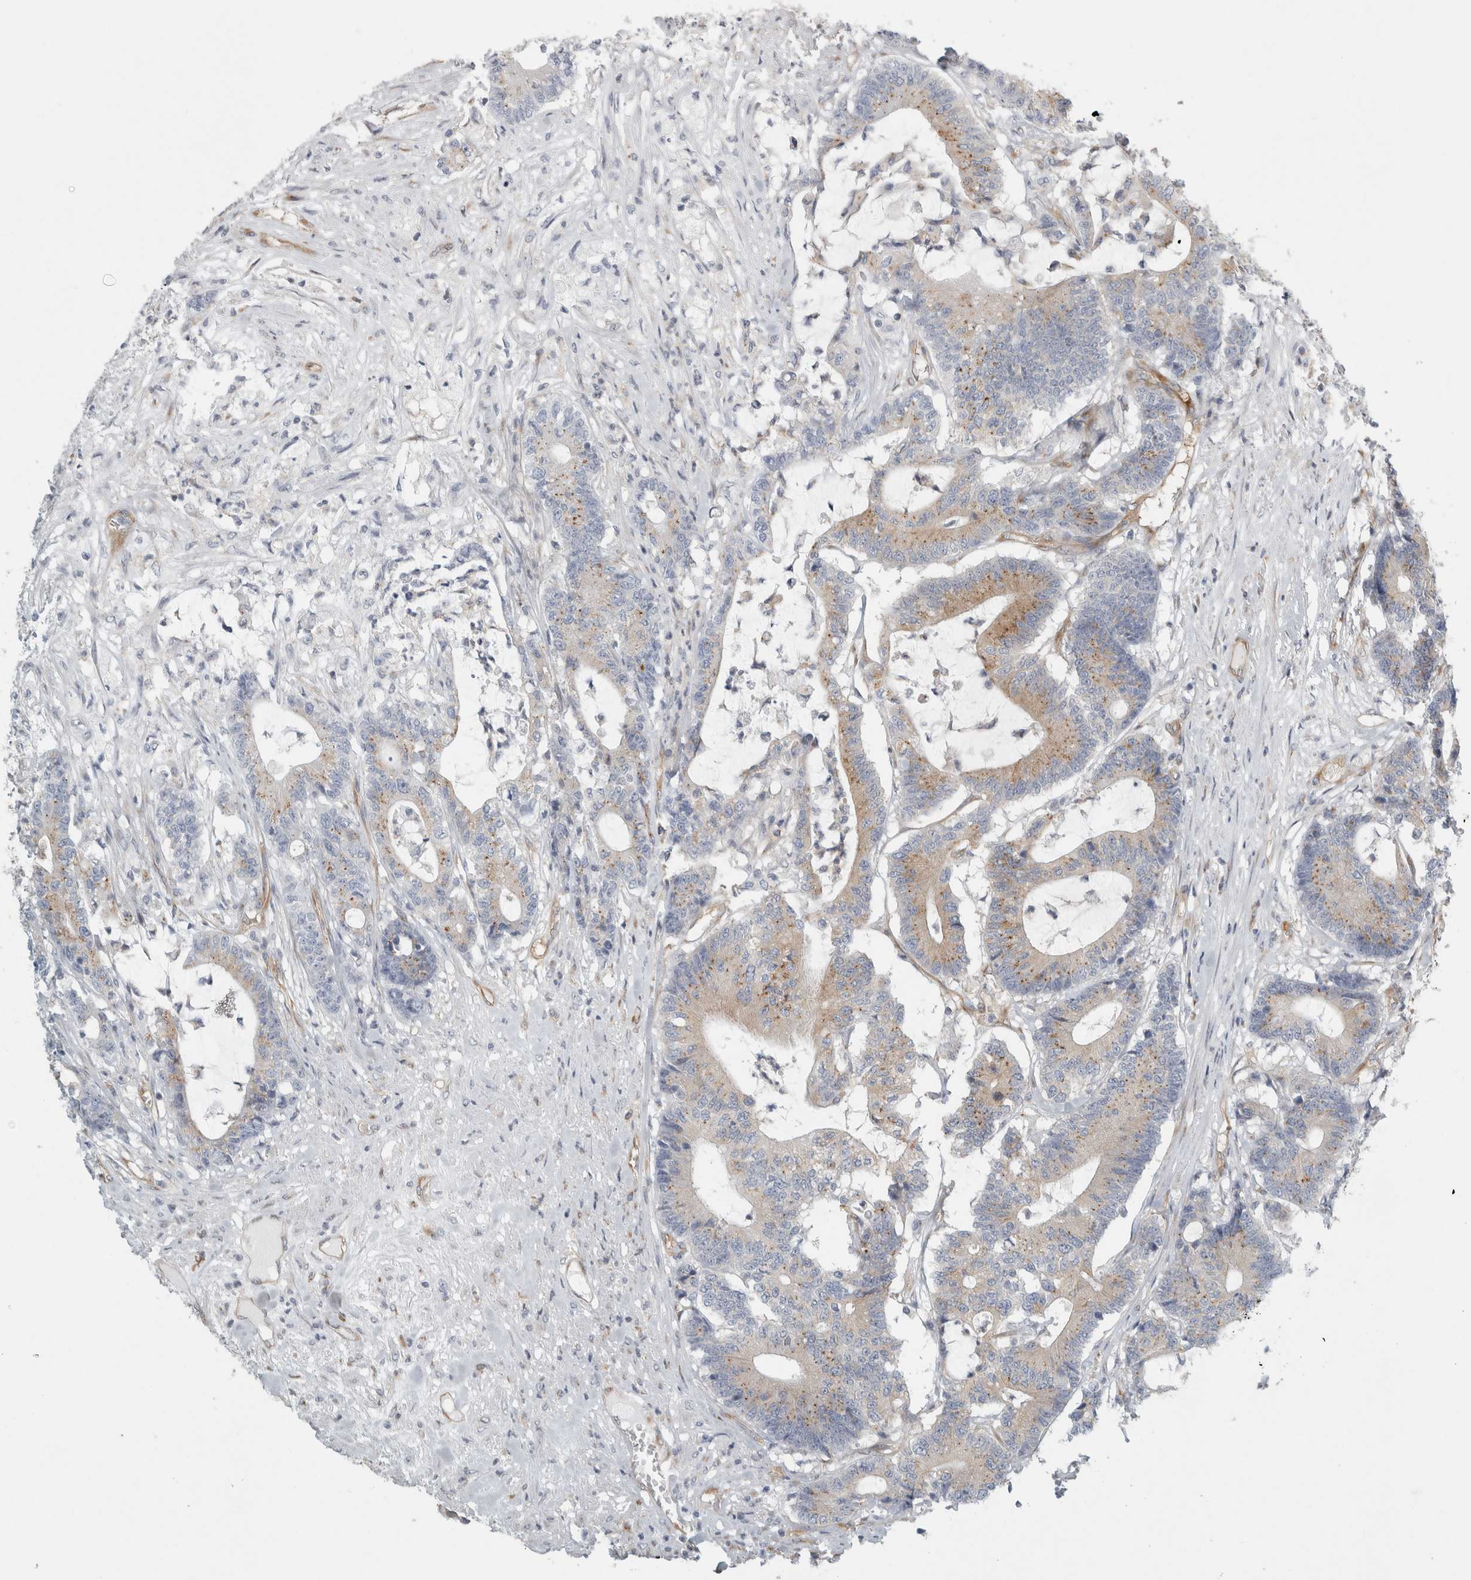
{"staining": {"intensity": "moderate", "quantity": "25%-75%", "location": "cytoplasmic/membranous"}, "tissue": "colorectal cancer", "cell_type": "Tumor cells", "image_type": "cancer", "snomed": [{"axis": "morphology", "description": "Adenocarcinoma, NOS"}, {"axis": "topography", "description": "Colon"}], "caption": "Protein expression analysis of human colorectal cancer reveals moderate cytoplasmic/membranous staining in approximately 25%-75% of tumor cells.", "gene": "PEX6", "patient": {"sex": "female", "age": 84}}